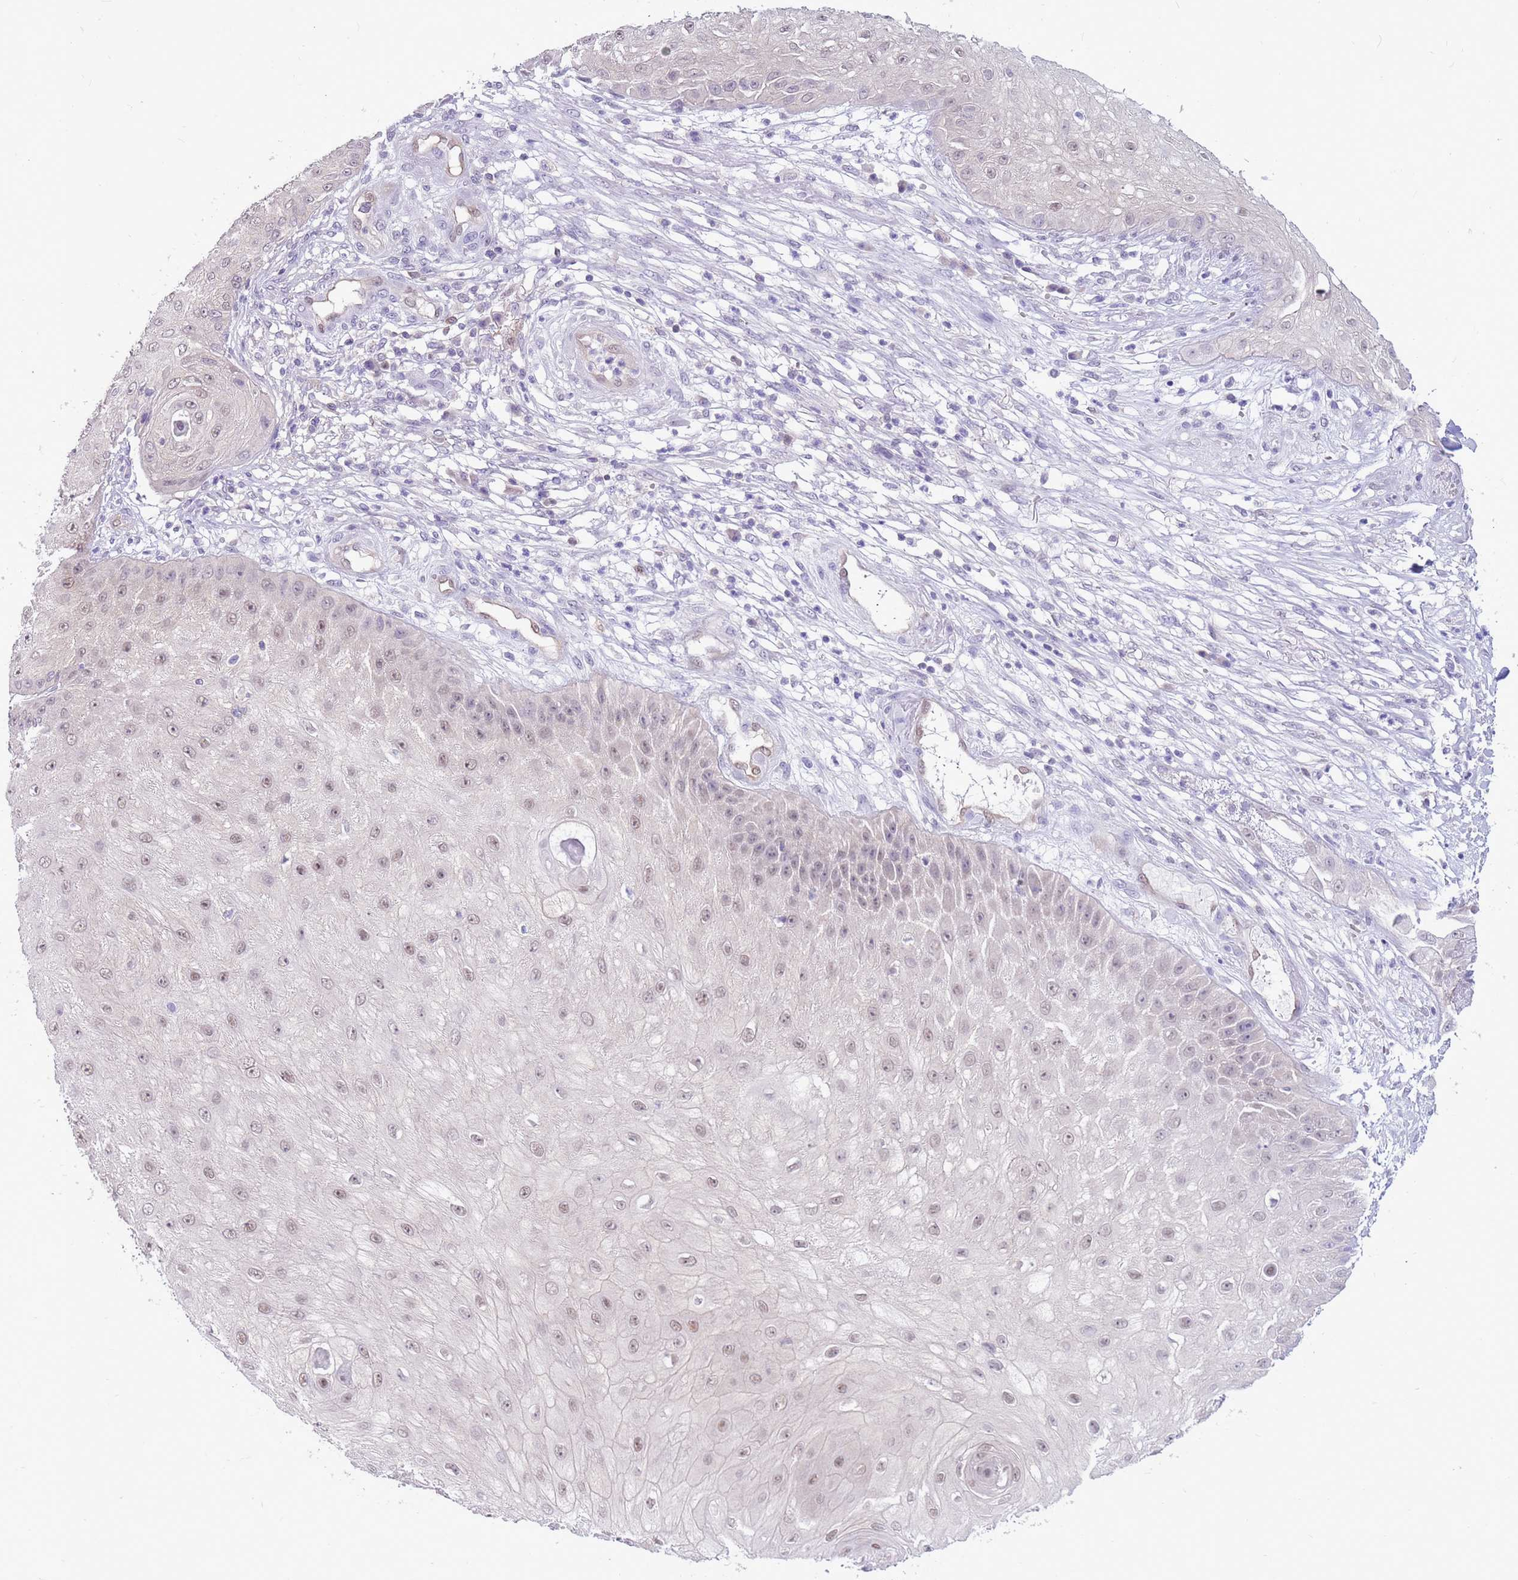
{"staining": {"intensity": "weak", "quantity": ">75%", "location": "nuclear"}, "tissue": "skin cancer", "cell_type": "Tumor cells", "image_type": "cancer", "snomed": [{"axis": "morphology", "description": "Squamous cell carcinoma, NOS"}, {"axis": "topography", "description": "Skin"}], "caption": "Skin cancer stained with a protein marker displays weak staining in tumor cells.", "gene": "DDI2", "patient": {"sex": "male", "age": 70}}